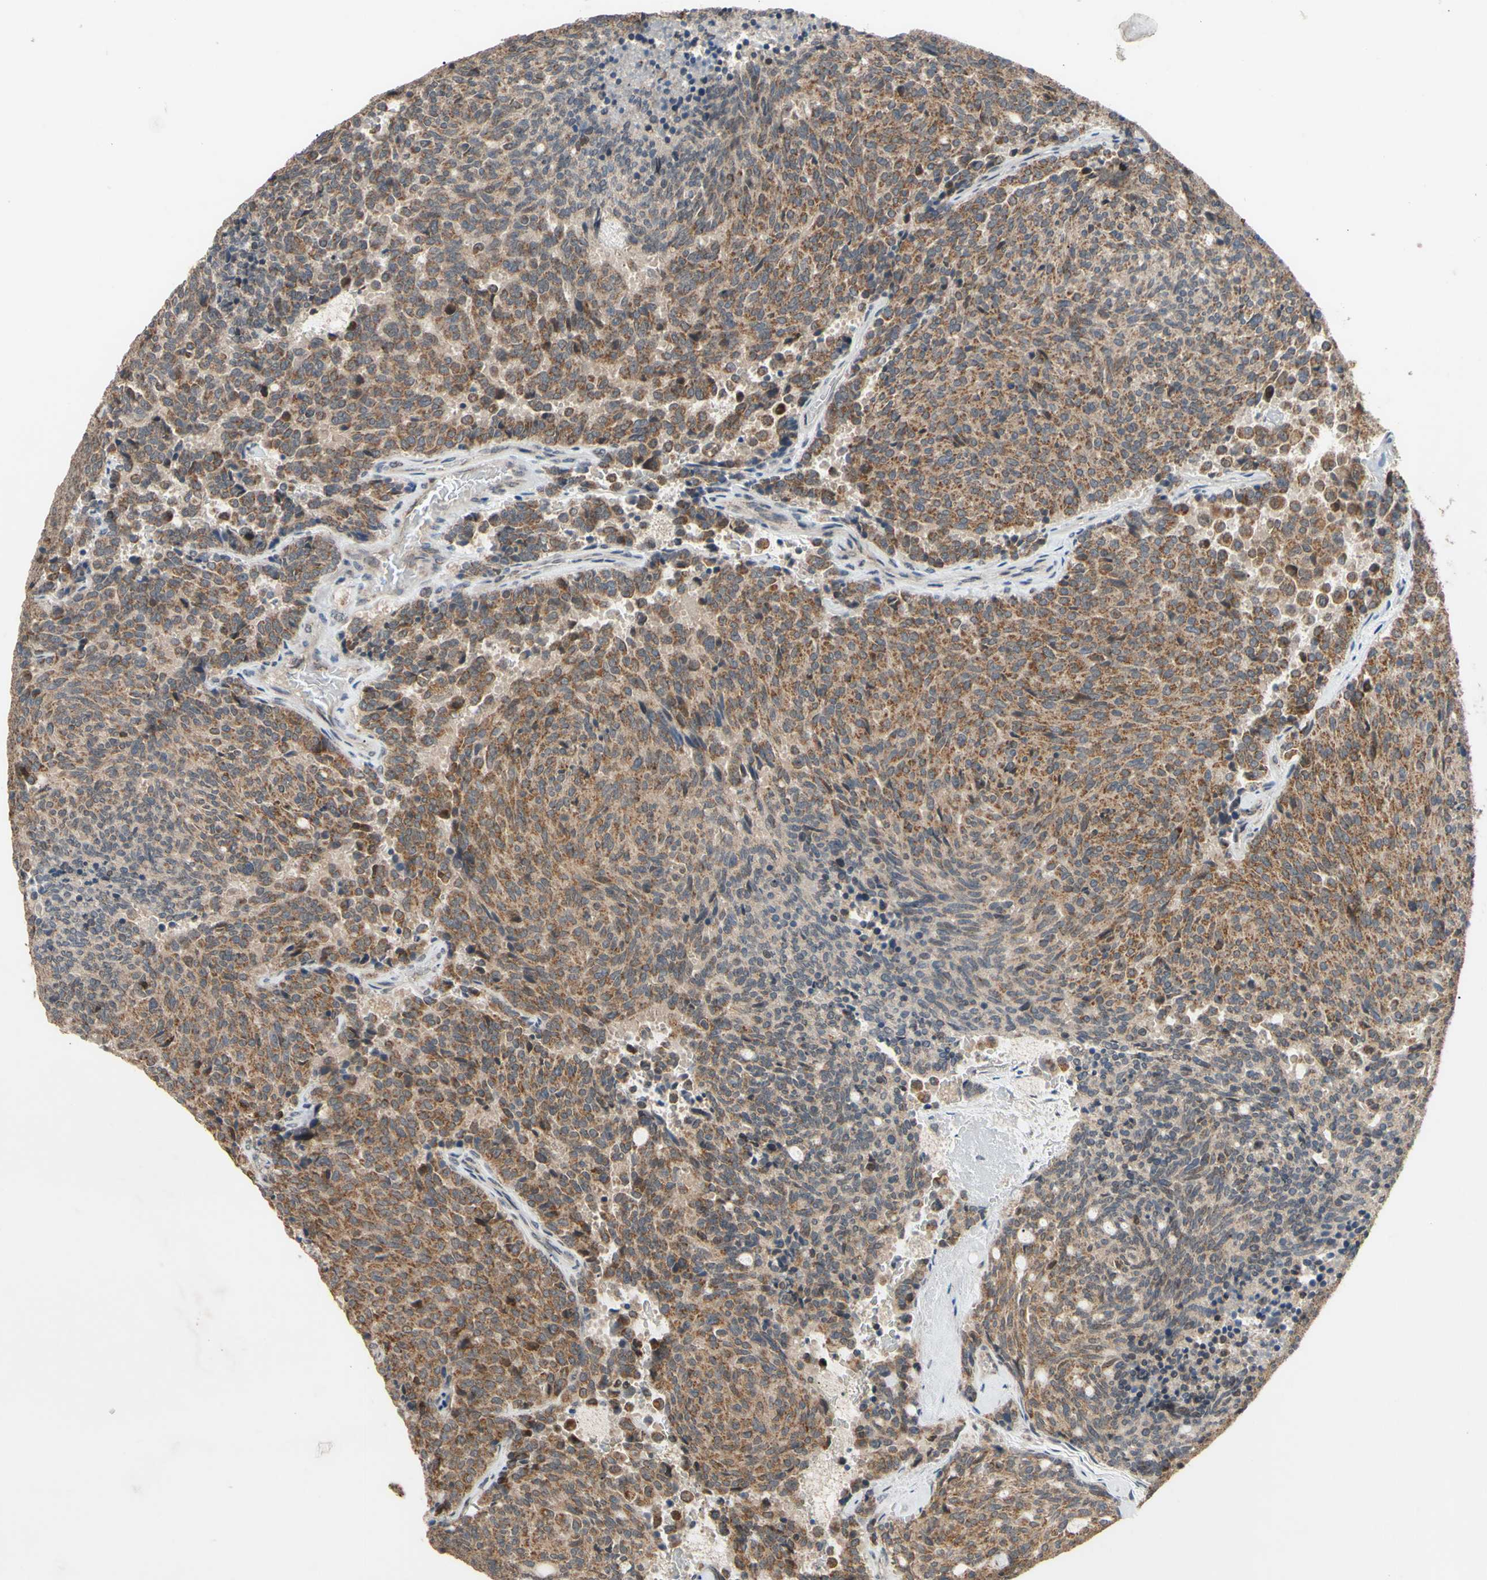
{"staining": {"intensity": "moderate", "quantity": ">75%", "location": "cytoplasmic/membranous"}, "tissue": "carcinoid", "cell_type": "Tumor cells", "image_type": "cancer", "snomed": [{"axis": "morphology", "description": "Carcinoid, malignant, NOS"}, {"axis": "topography", "description": "Pancreas"}], "caption": "Carcinoid (malignant) stained with DAB IHC exhibits medium levels of moderate cytoplasmic/membranous staining in about >75% of tumor cells. (DAB (3,3'-diaminobenzidine) IHC with brightfield microscopy, high magnification).", "gene": "CD164", "patient": {"sex": "female", "age": 54}}